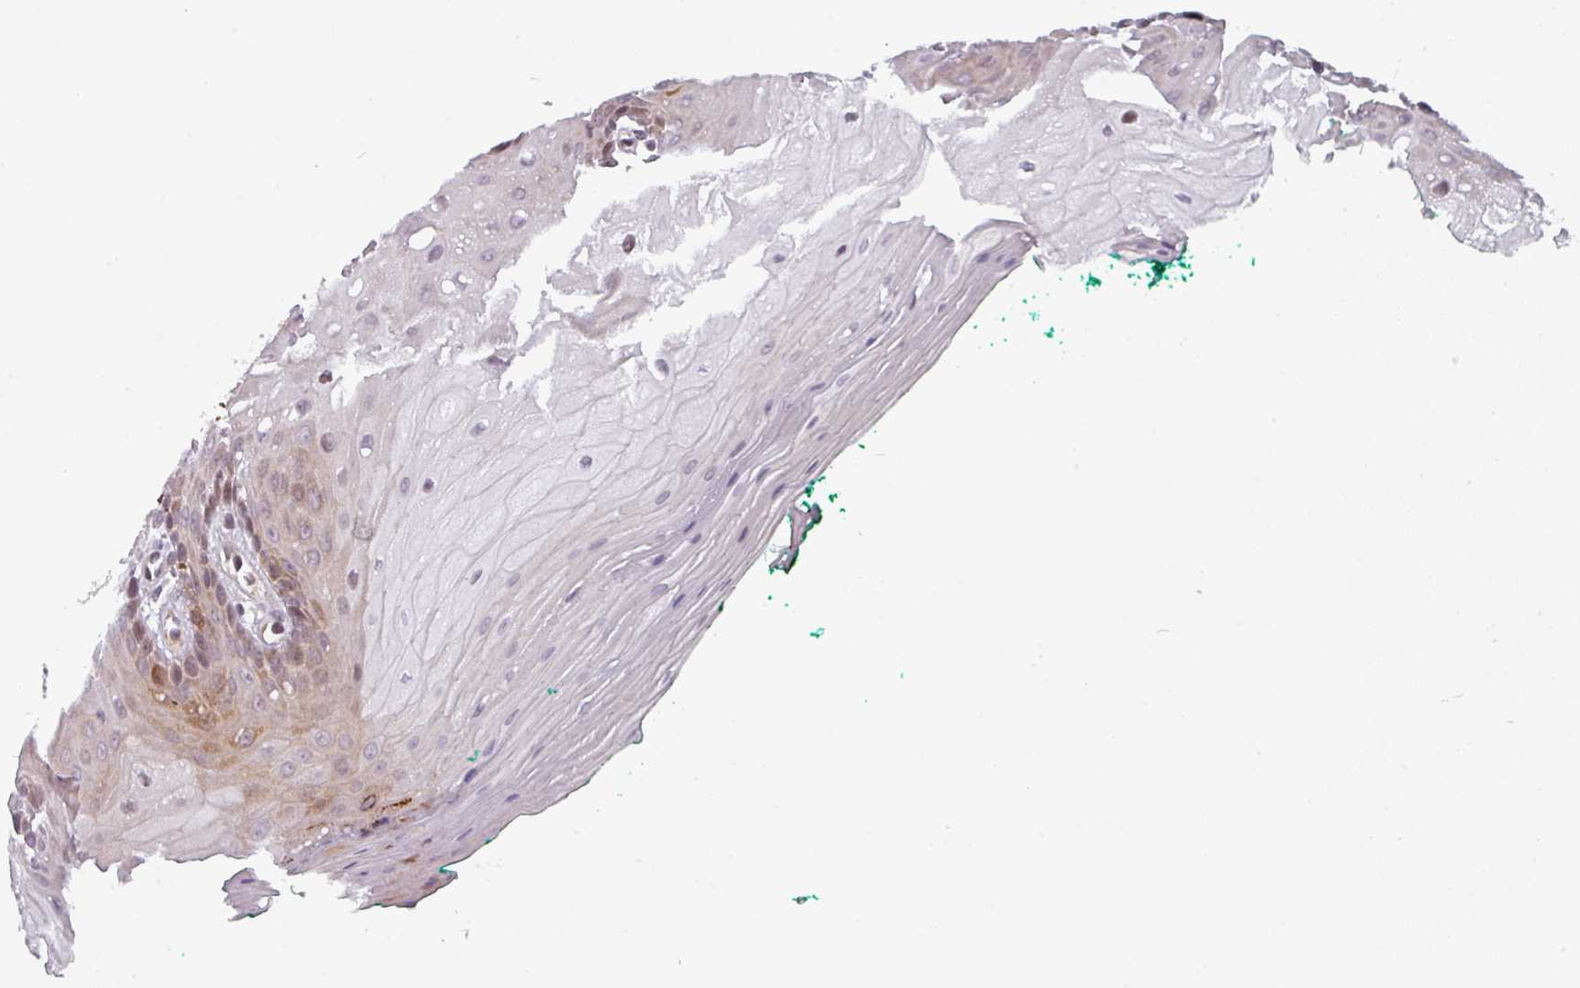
{"staining": {"intensity": "moderate", "quantity": "<25%", "location": "cytoplasmic/membranous,nuclear"}, "tissue": "oral mucosa", "cell_type": "Squamous epithelial cells", "image_type": "normal", "snomed": [{"axis": "morphology", "description": "Normal tissue, NOS"}, {"axis": "morphology", "description": "Squamous cell carcinoma, NOS"}, {"axis": "topography", "description": "Oral tissue"}, {"axis": "topography", "description": "Tounge, NOS"}, {"axis": "topography", "description": "Head-Neck"}], "caption": "IHC histopathology image of benign oral mucosa: human oral mucosa stained using immunohistochemistry reveals low levels of moderate protein expression localized specifically in the cytoplasmic/membranous,nuclear of squamous epithelial cells, appearing as a cytoplasmic/membranous,nuclear brown color.", "gene": "PRAMEF12", "patient": {"sex": "male", "age": 79}}